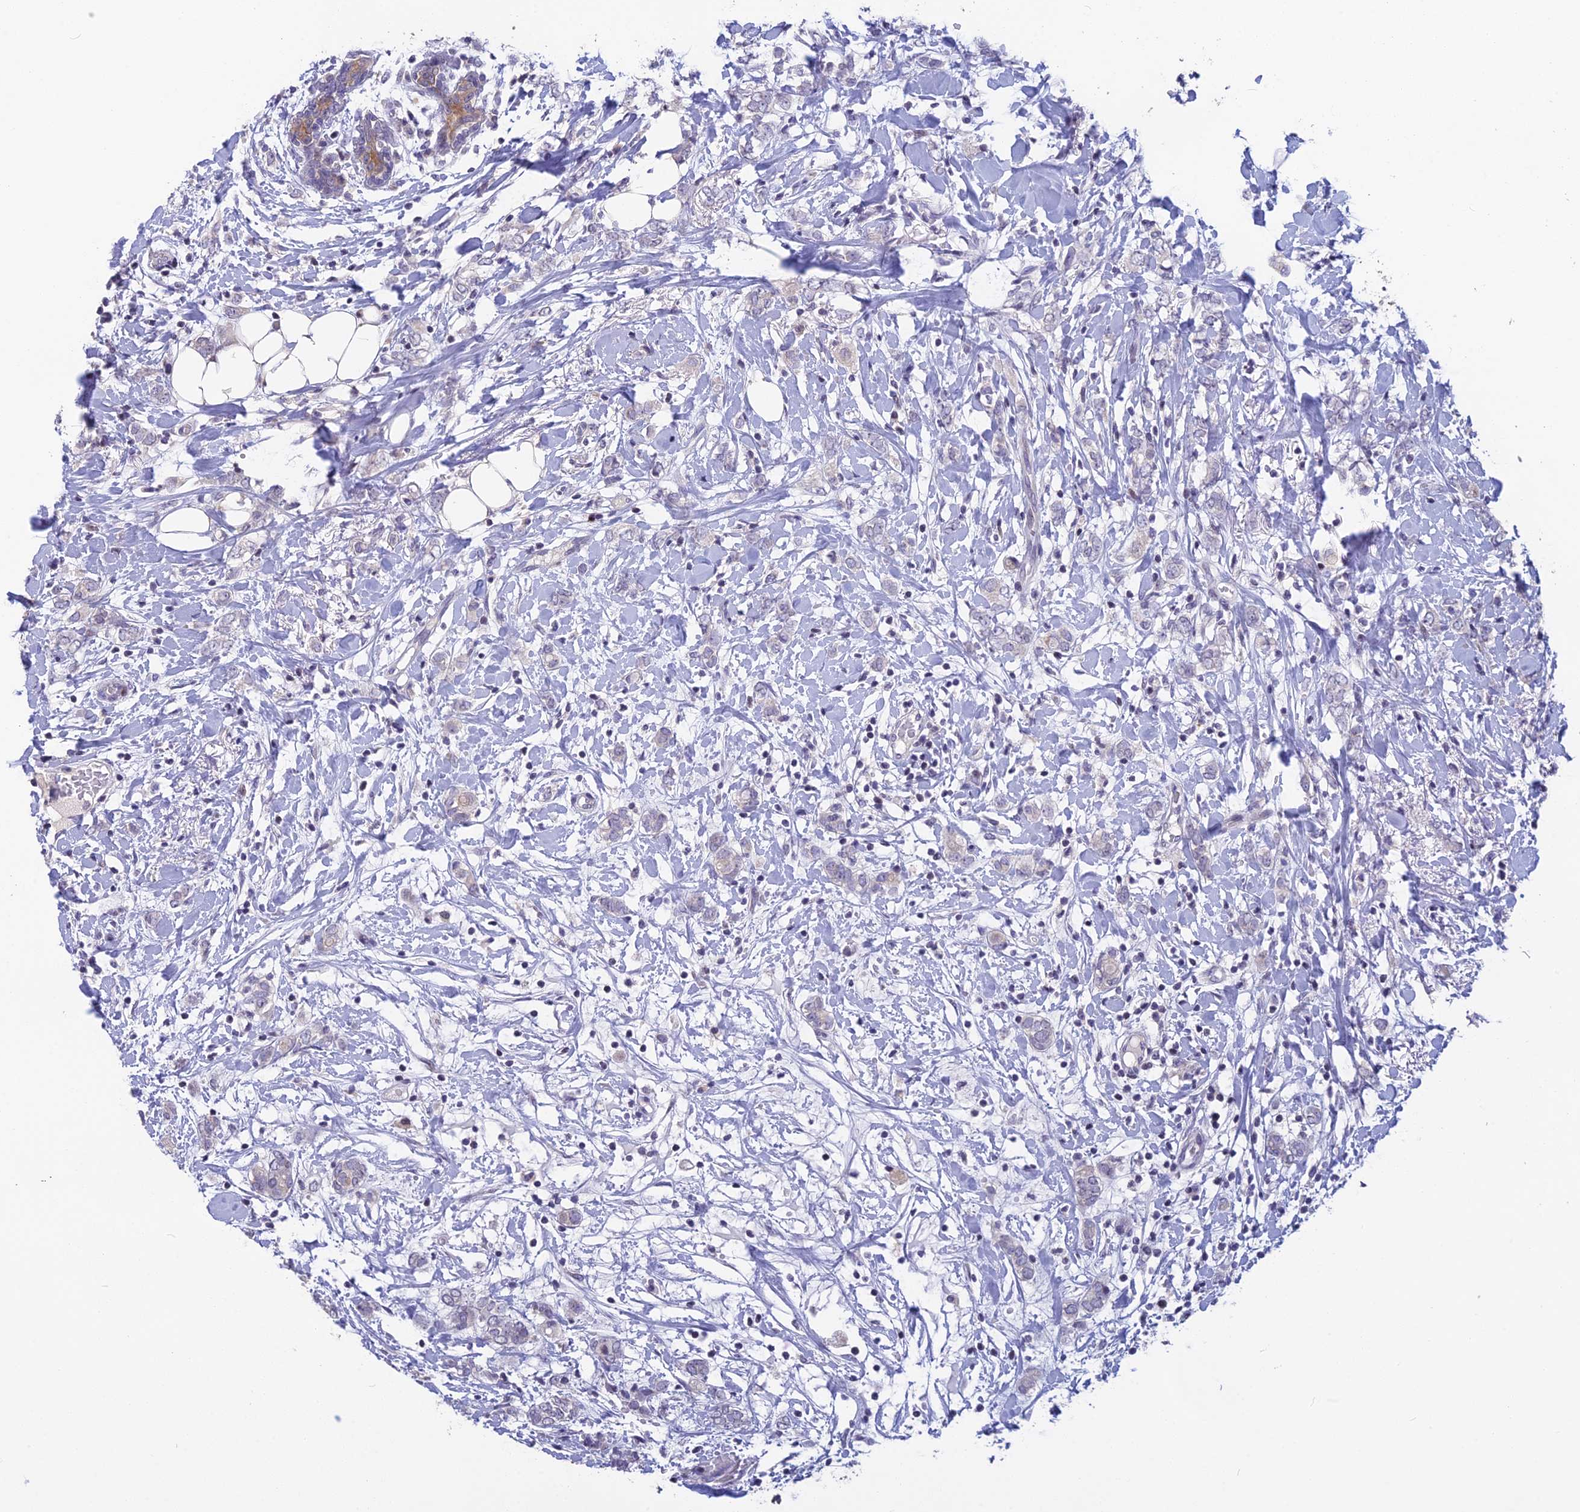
{"staining": {"intensity": "negative", "quantity": "none", "location": "none"}, "tissue": "breast cancer", "cell_type": "Tumor cells", "image_type": "cancer", "snomed": [{"axis": "morphology", "description": "Normal tissue, NOS"}, {"axis": "morphology", "description": "Lobular carcinoma"}, {"axis": "topography", "description": "Breast"}], "caption": "Immunohistochemical staining of lobular carcinoma (breast) exhibits no significant expression in tumor cells. The staining was performed using DAB (3,3'-diaminobenzidine) to visualize the protein expression in brown, while the nuclei were stained in blue with hematoxylin (Magnification: 20x).", "gene": "TMEM134", "patient": {"sex": "female", "age": 47}}